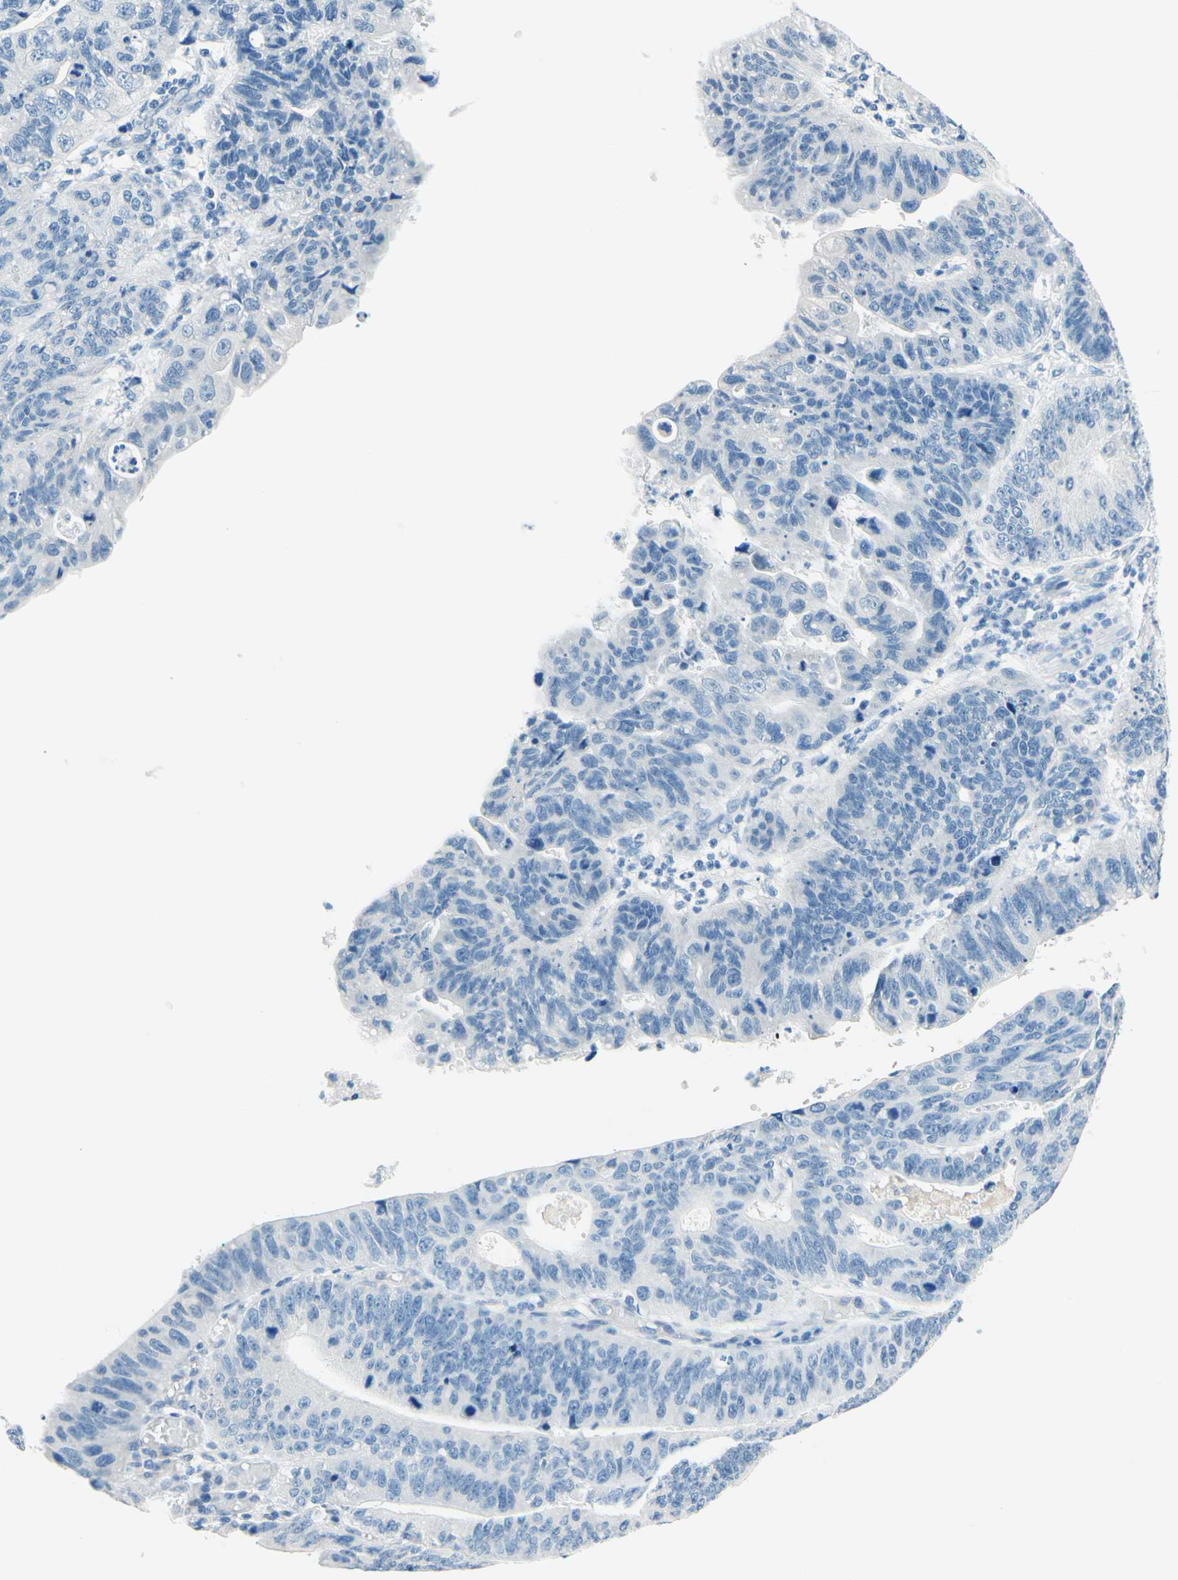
{"staining": {"intensity": "negative", "quantity": "none", "location": "none"}, "tissue": "stomach cancer", "cell_type": "Tumor cells", "image_type": "cancer", "snomed": [{"axis": "morphology", "description": "Adenocarcinoma, NOS"}, {"axis": "topography", "description": "Stomach"}], "caption": "IHC micrograph of human stomach adenocarcinoma stained for a protein (brown), which demonstrates no positivity in tumor cells.", "gene": "PASD1", "patient": {"sex": "male", "age": 59}}